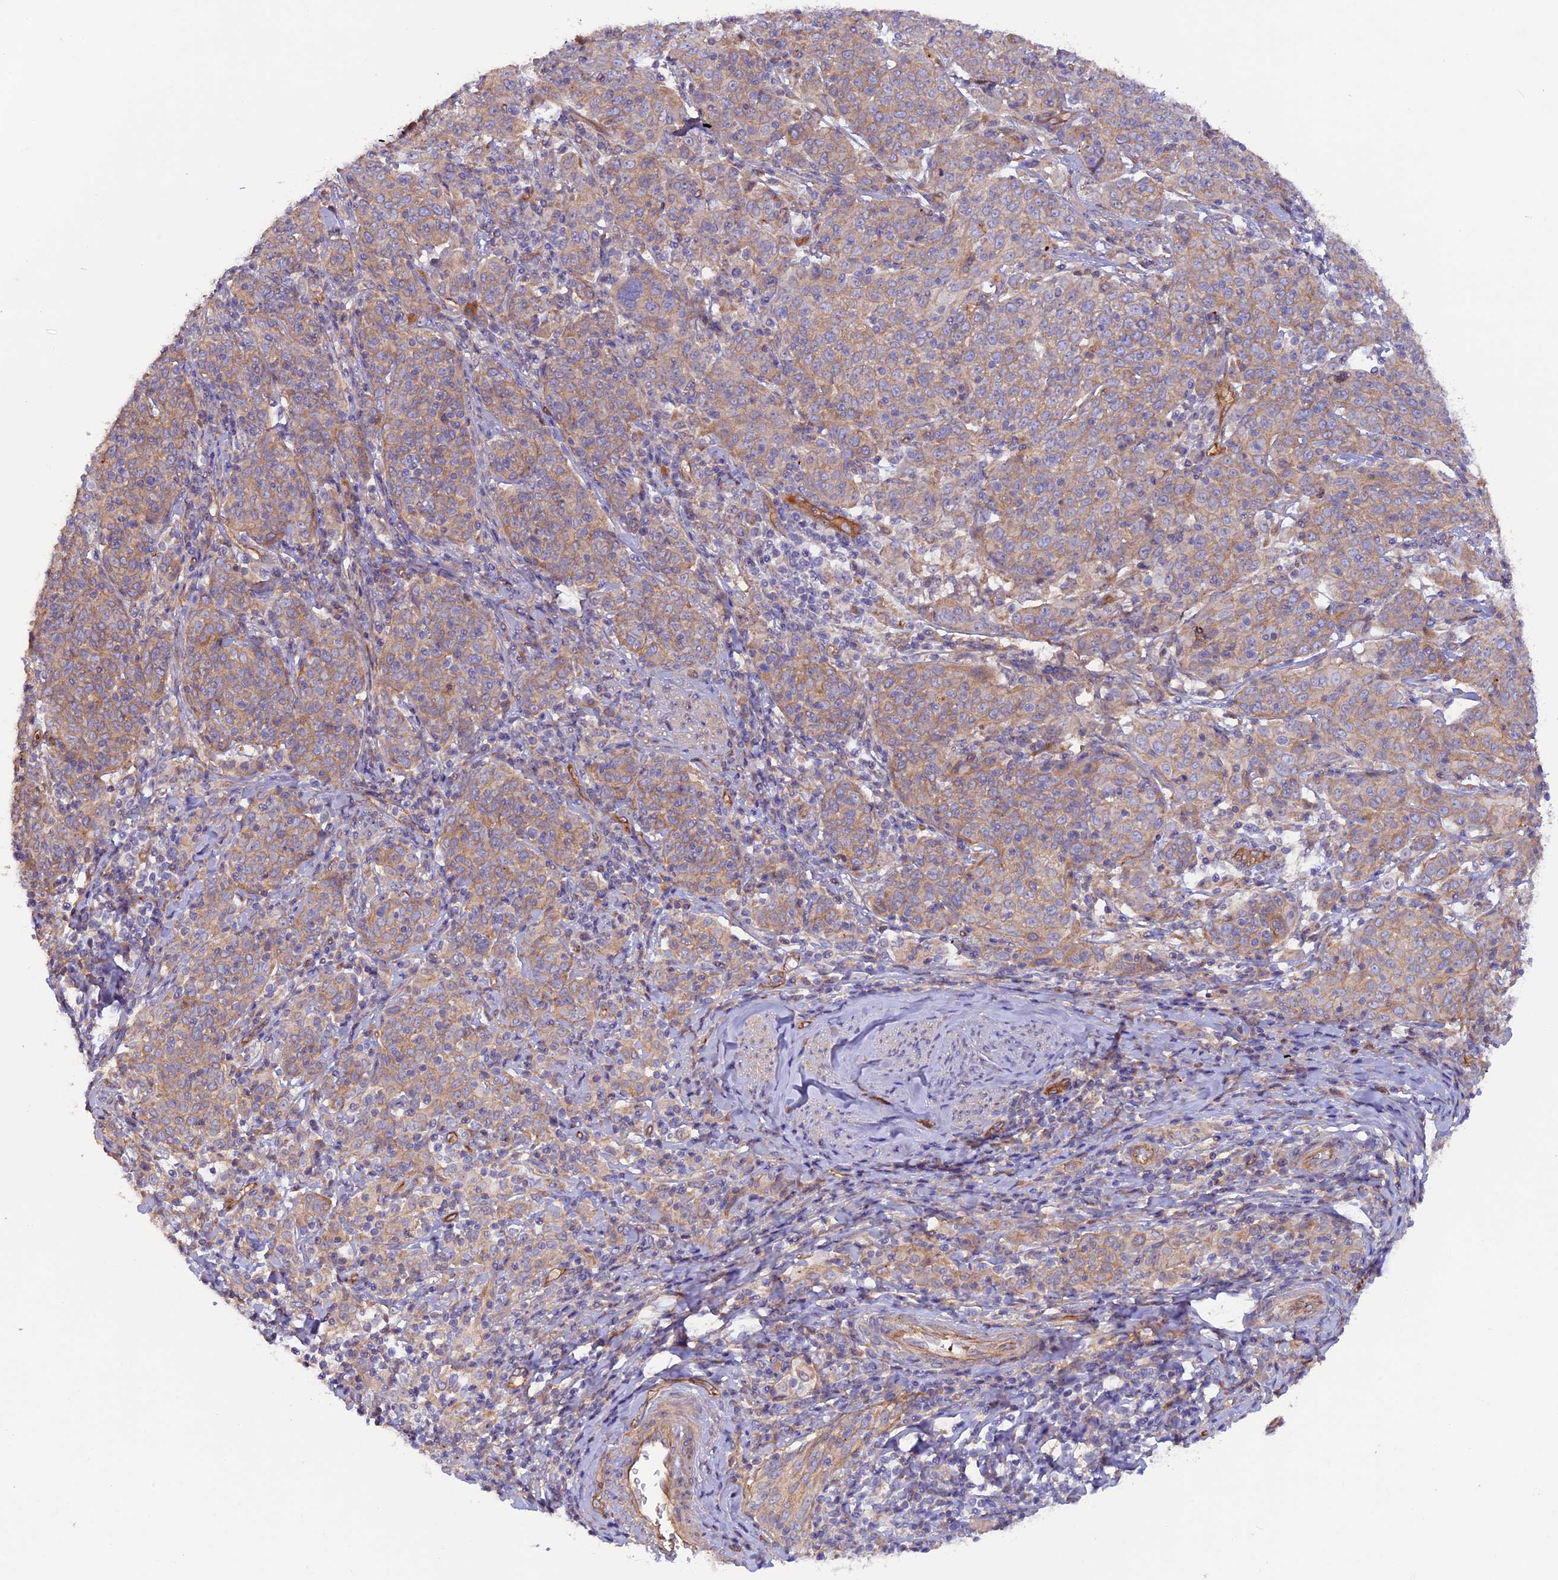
{"staining": {"intensity": "weak", "quantity": ">75%", "location": "cytoplasmic/membranous"}, "tissue": "cervical cancer", "cell_type": "Tumor cells", "image_type": "cancer", "snomed": [{"axis": "morphology", "description": "Squamous cell carcinoma, NOS"}, {"axis": "topography", "description": "Cervix"}], "caption": "The histopathology image displays immunohistochemical staining of squamous cell carcinoma (cervical). There is weak cytoplasmic/membranous positivity is seen in about >75% of tumor cells. (Stains: DAB (3,3'-diaminobenzidine) in brown, nuclei in blue, Microscopy: brightfield microscopy at high magnification).", "gene": "DUS3L", "patient": {"sex": "female", "age": 67}}